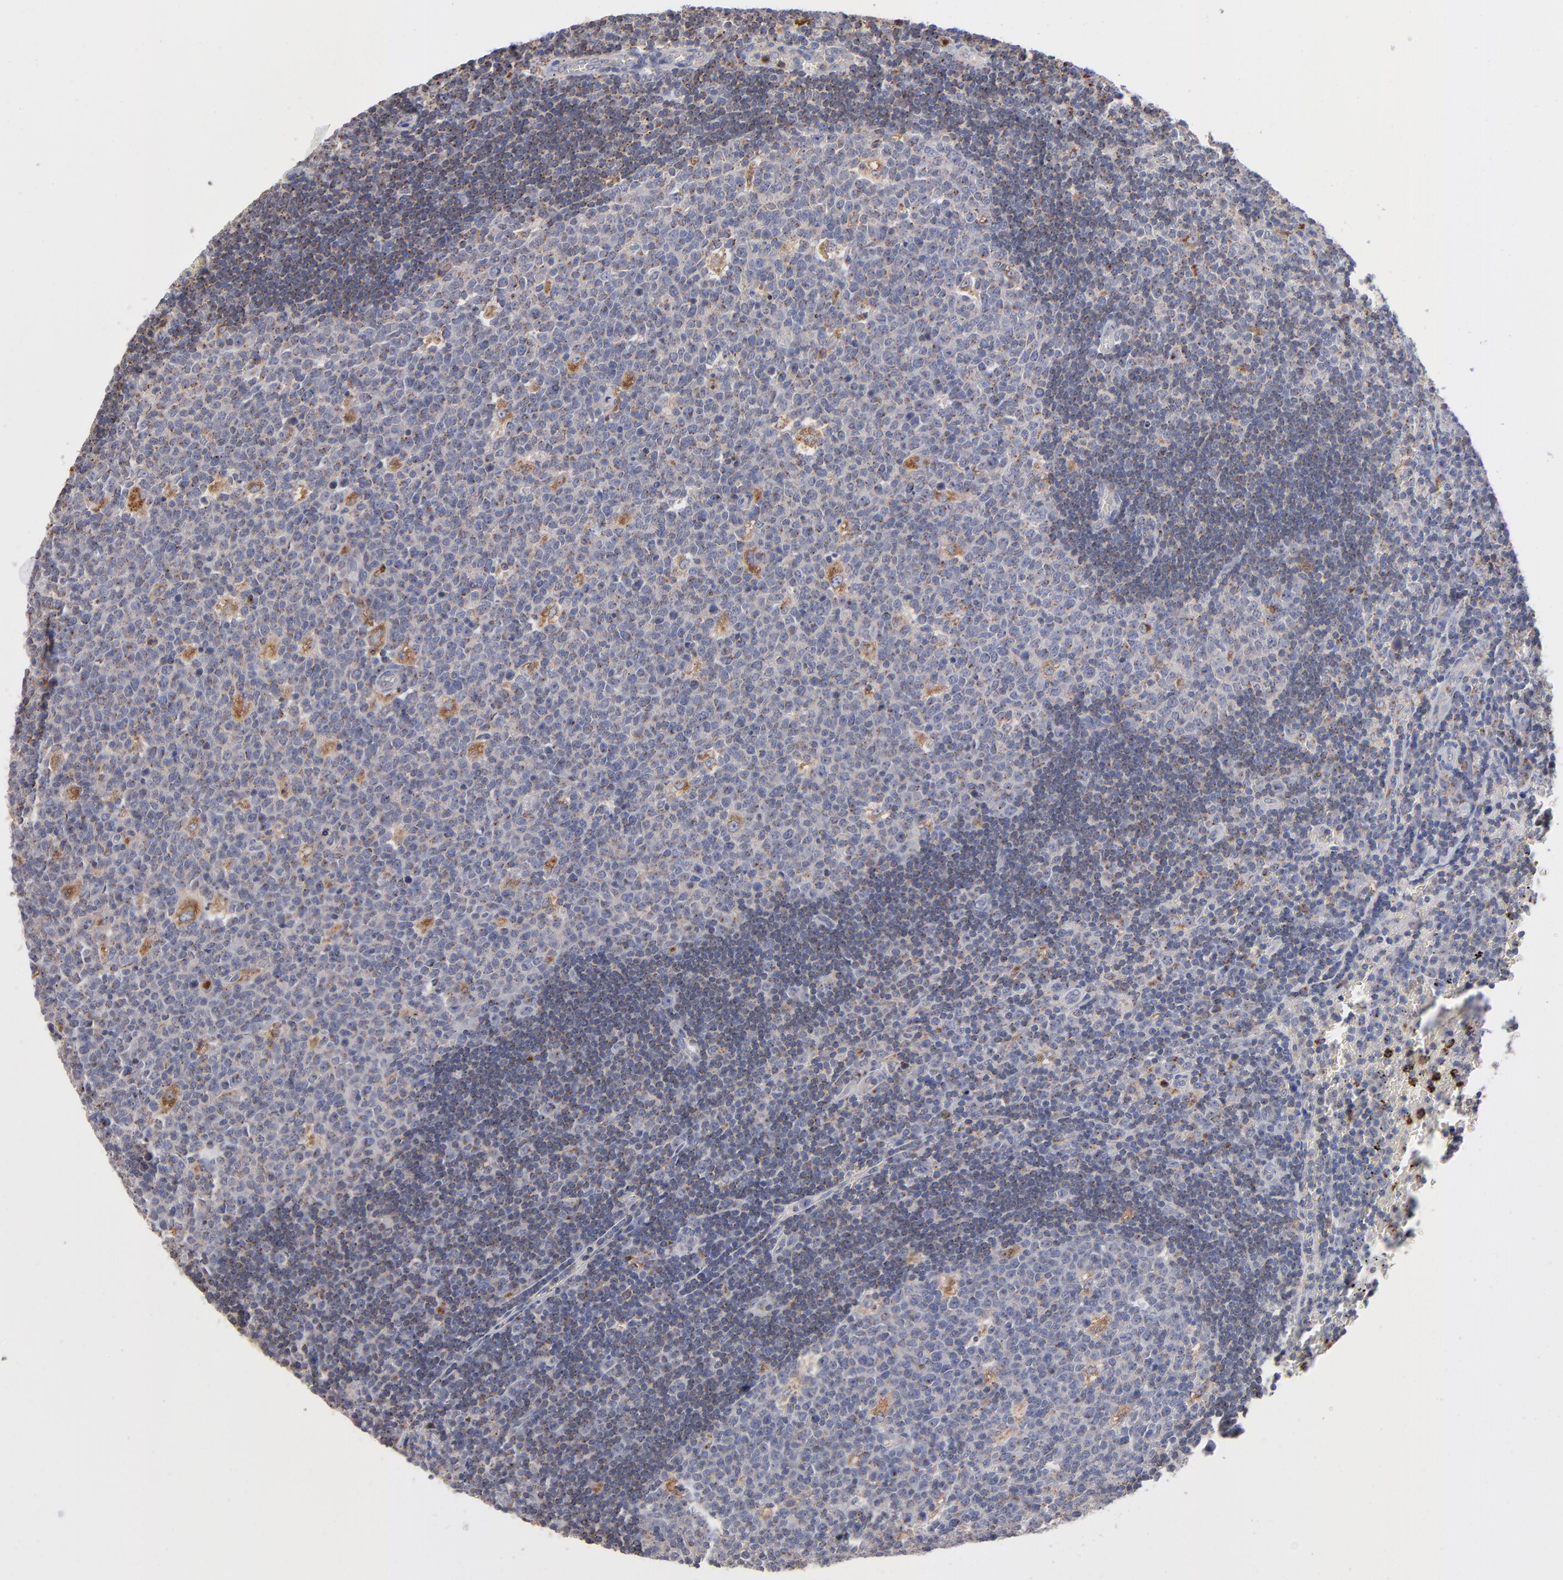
{"staining": {"intensity": "moderate", "quantity": "<25%", "location": "cytoplasmic/membranous"}, "tissue": "lymph node", "cell_type": "Germinal center cells", "image_type": "normal", "snomed": [{"axis": "morphology", "description": "Normal tissue, NOS"}, {"axis": "topography", "description": "Lymph node"}, {"axis": "topography", "description": "Salivary gland"}], "caption": "Protein expression analysis of benign lymph node demonstrates moderate cytoplasmic/membranous staining in approximately <25% of germinal center cells.", "gene": "RRAGA", "patient": {"sex": "male", "age": 8}}